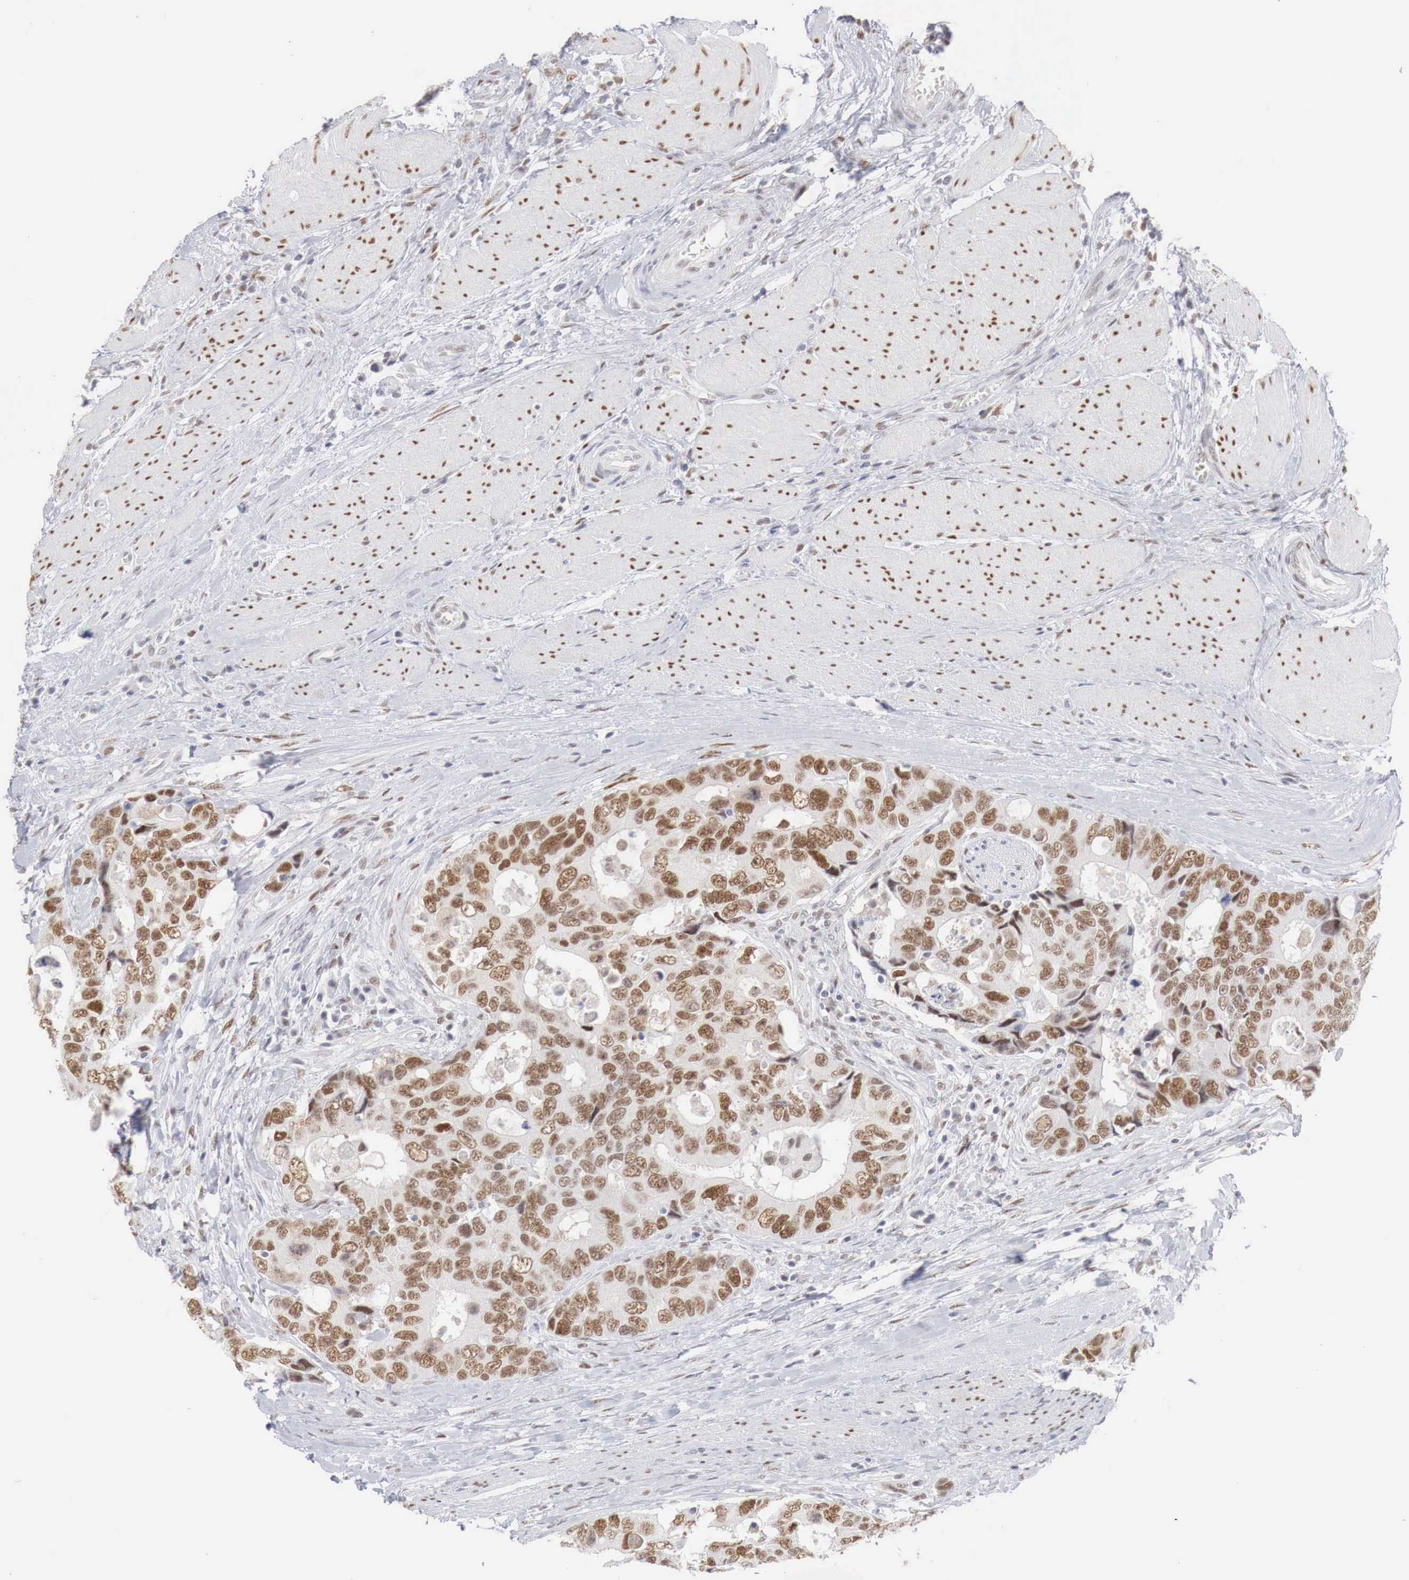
{"staining": {"intensity": "moderate", "quantity": ">75%", "location": "nuclear"}, "tissue": "colorectal cancer", "cell_type": "Tumor cells", "image_type": "cancer", "snomed": [{"axis": "morphology", "description": "Adenocarcinoma, NOS"}, {"axis": "topography", "description": "Rectum"}], "caption": "This is a histology image of immunohistochemistry staining of colorectal adenocarcinoma, which shows moderate staining in the nuclear of tumor cells.", "gene": "FOXP2", "patient": {"sex": "female", "age": 67}}